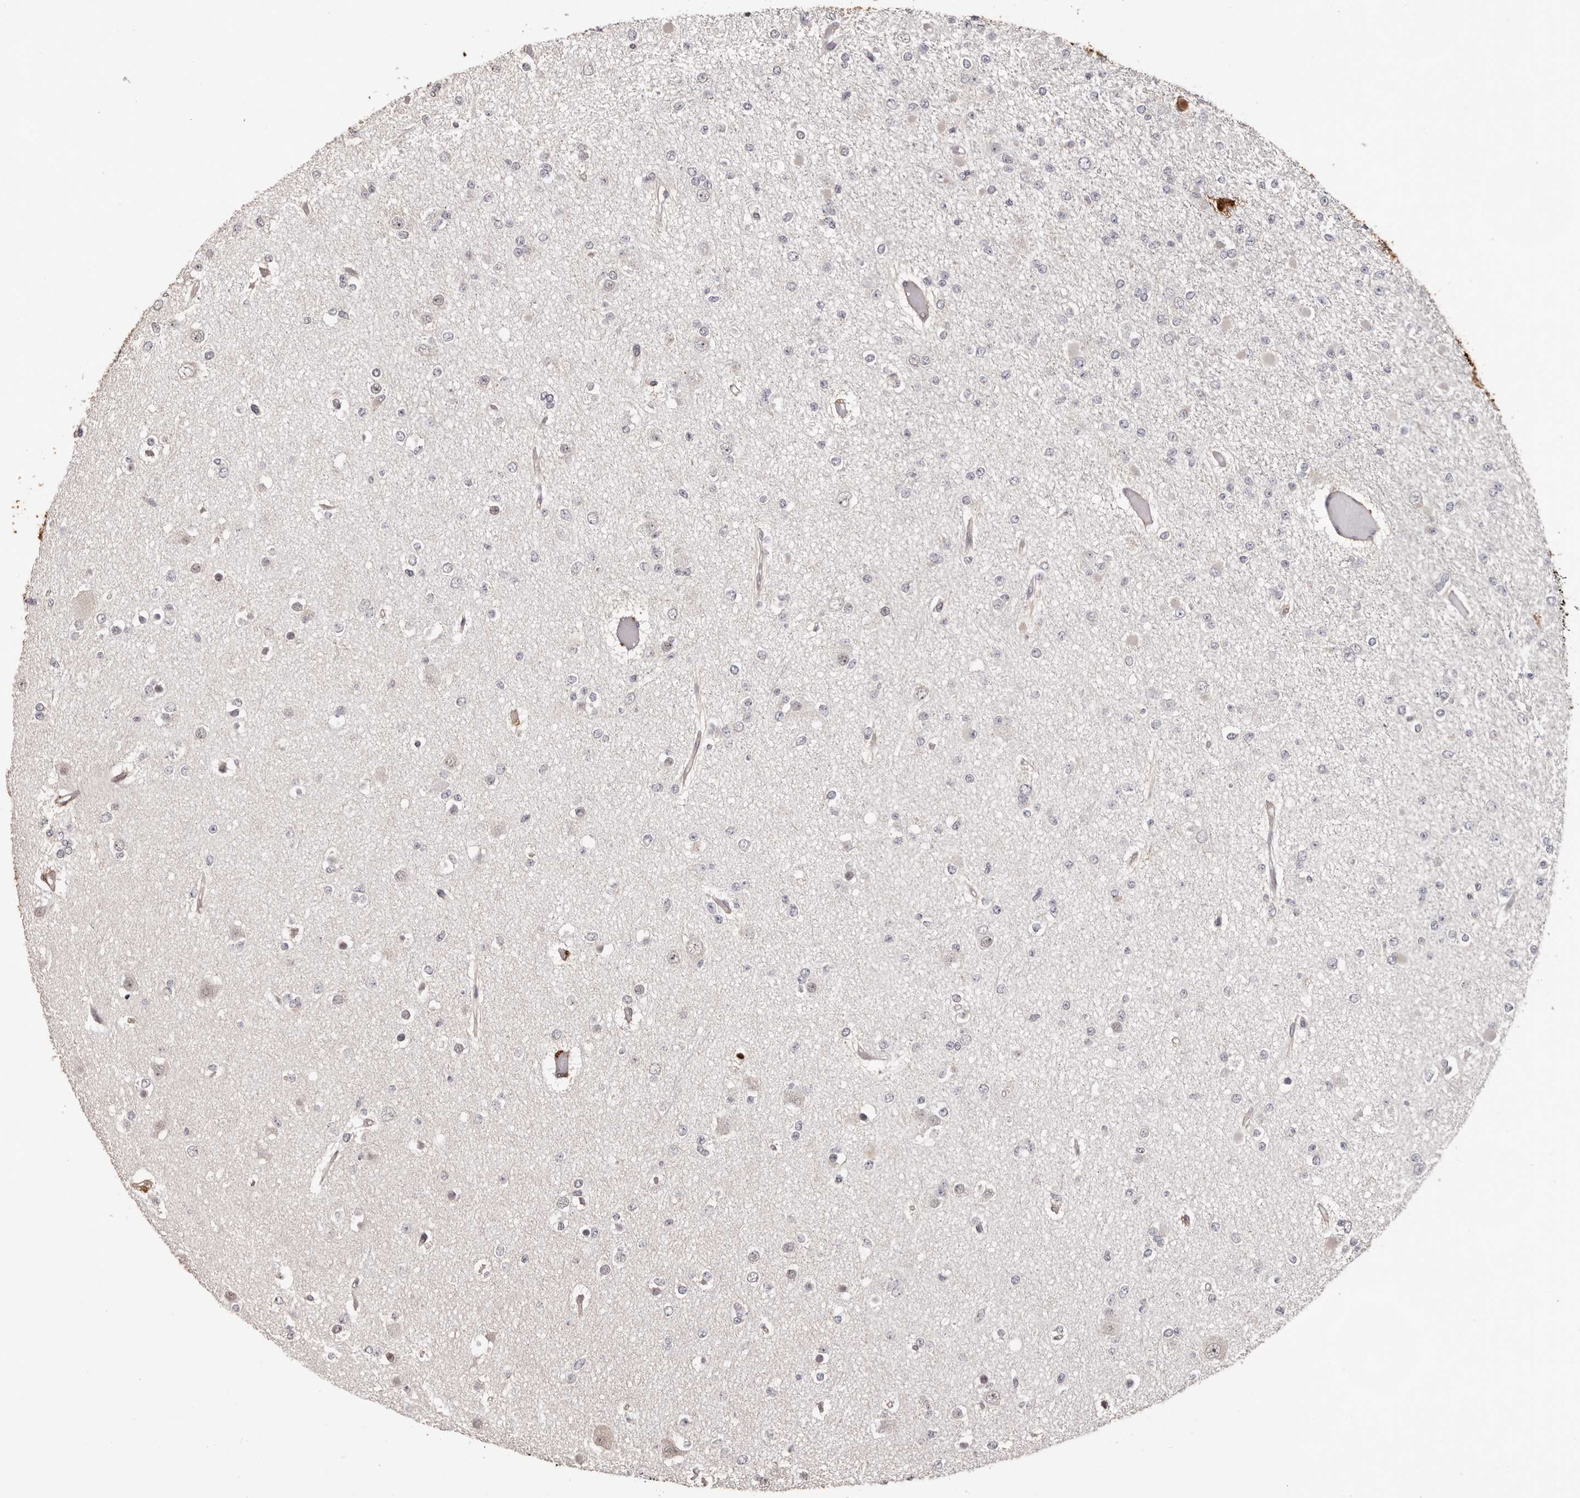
{"staining": {"intensity": "negative", "quantity": "none", "location": "none"}, "tissue": "glioma", "cell_type": "Tumor cells", "image_type": "cancer", "snomed": [{"axis": "morphology", "description": "Glioma, malignant, Low grade"}, {"axis": "topography", "description": "Brain"}], "caption": "The image reveals no significant staining in tumor cells of glioma. Brightfield microscopy of immunohistochemistry stained with DAB (brown) and hematoxylin (blue), captured at high magnification.", "gene": "PRR12", "patient": {"sex": "female", "age": 22}}